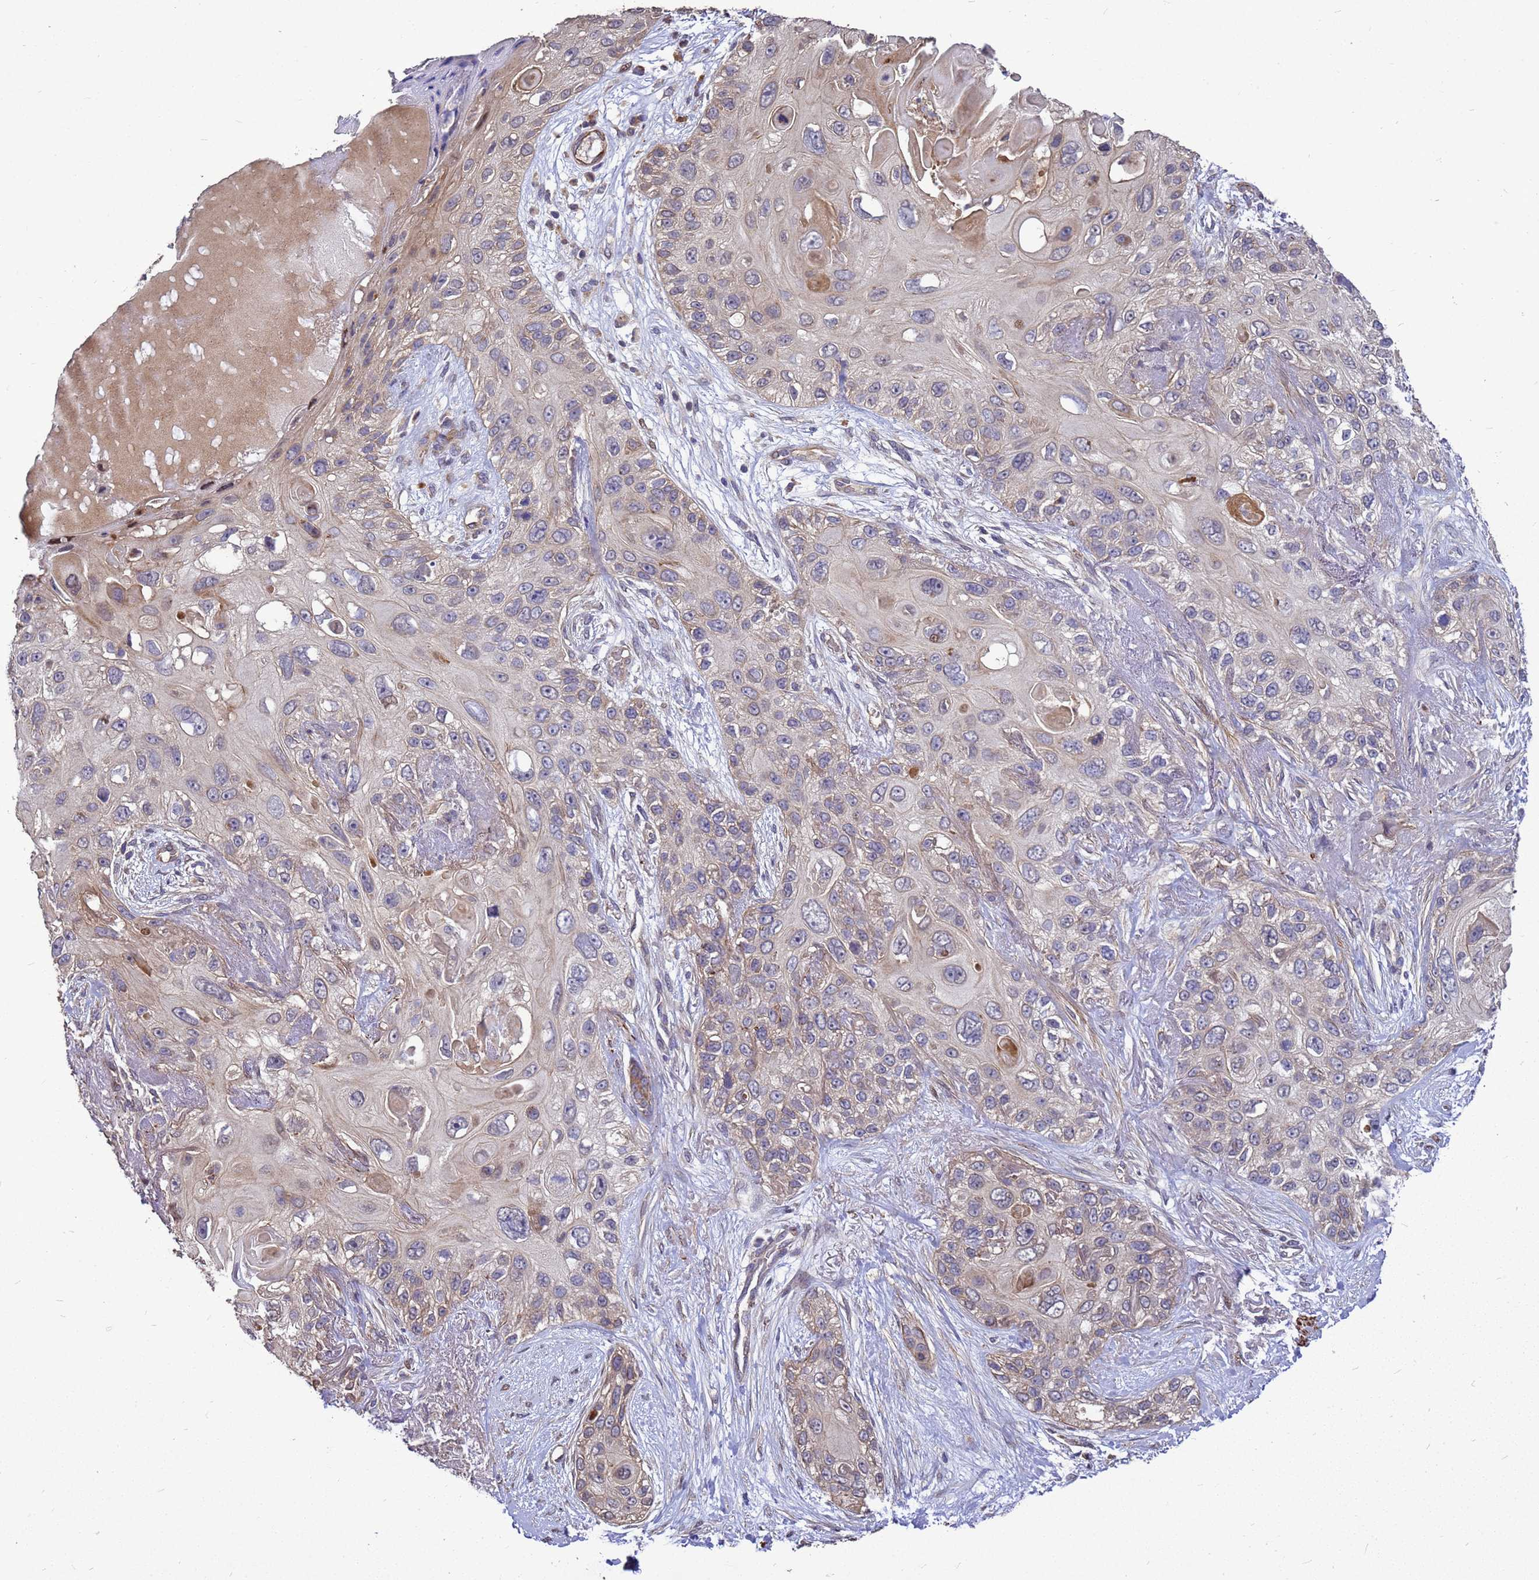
{"staining": {"intensity": "weak", "quantity": "25%-75%", "location": "cytoplasmic/membranous"}, "tissue": "skin cancer", "cell_type": "Tumor cells", "image_type": "cancer", "snomed": [{"axis": "morphology", "description": "Normal tissue, NOS"}, {"axis": "morphology", "description": "Squamous cell carcinoma, NOS"}, {"axis": "topography", "description": "Skin"}], "caption": "IHC micrograph of neoplastic tissue: skin cancer (squamous cell carcinoma) stained using immunohistochemistry (IHC) demonstrates low levels of weak protein expression localized specifically in the cytoplasmic/membranous of tumor cells, appearing as a cytoplasmic/membranous brown color.", "gene": "RSPRY1", "patient": {"sex": "male", "age": 72}}